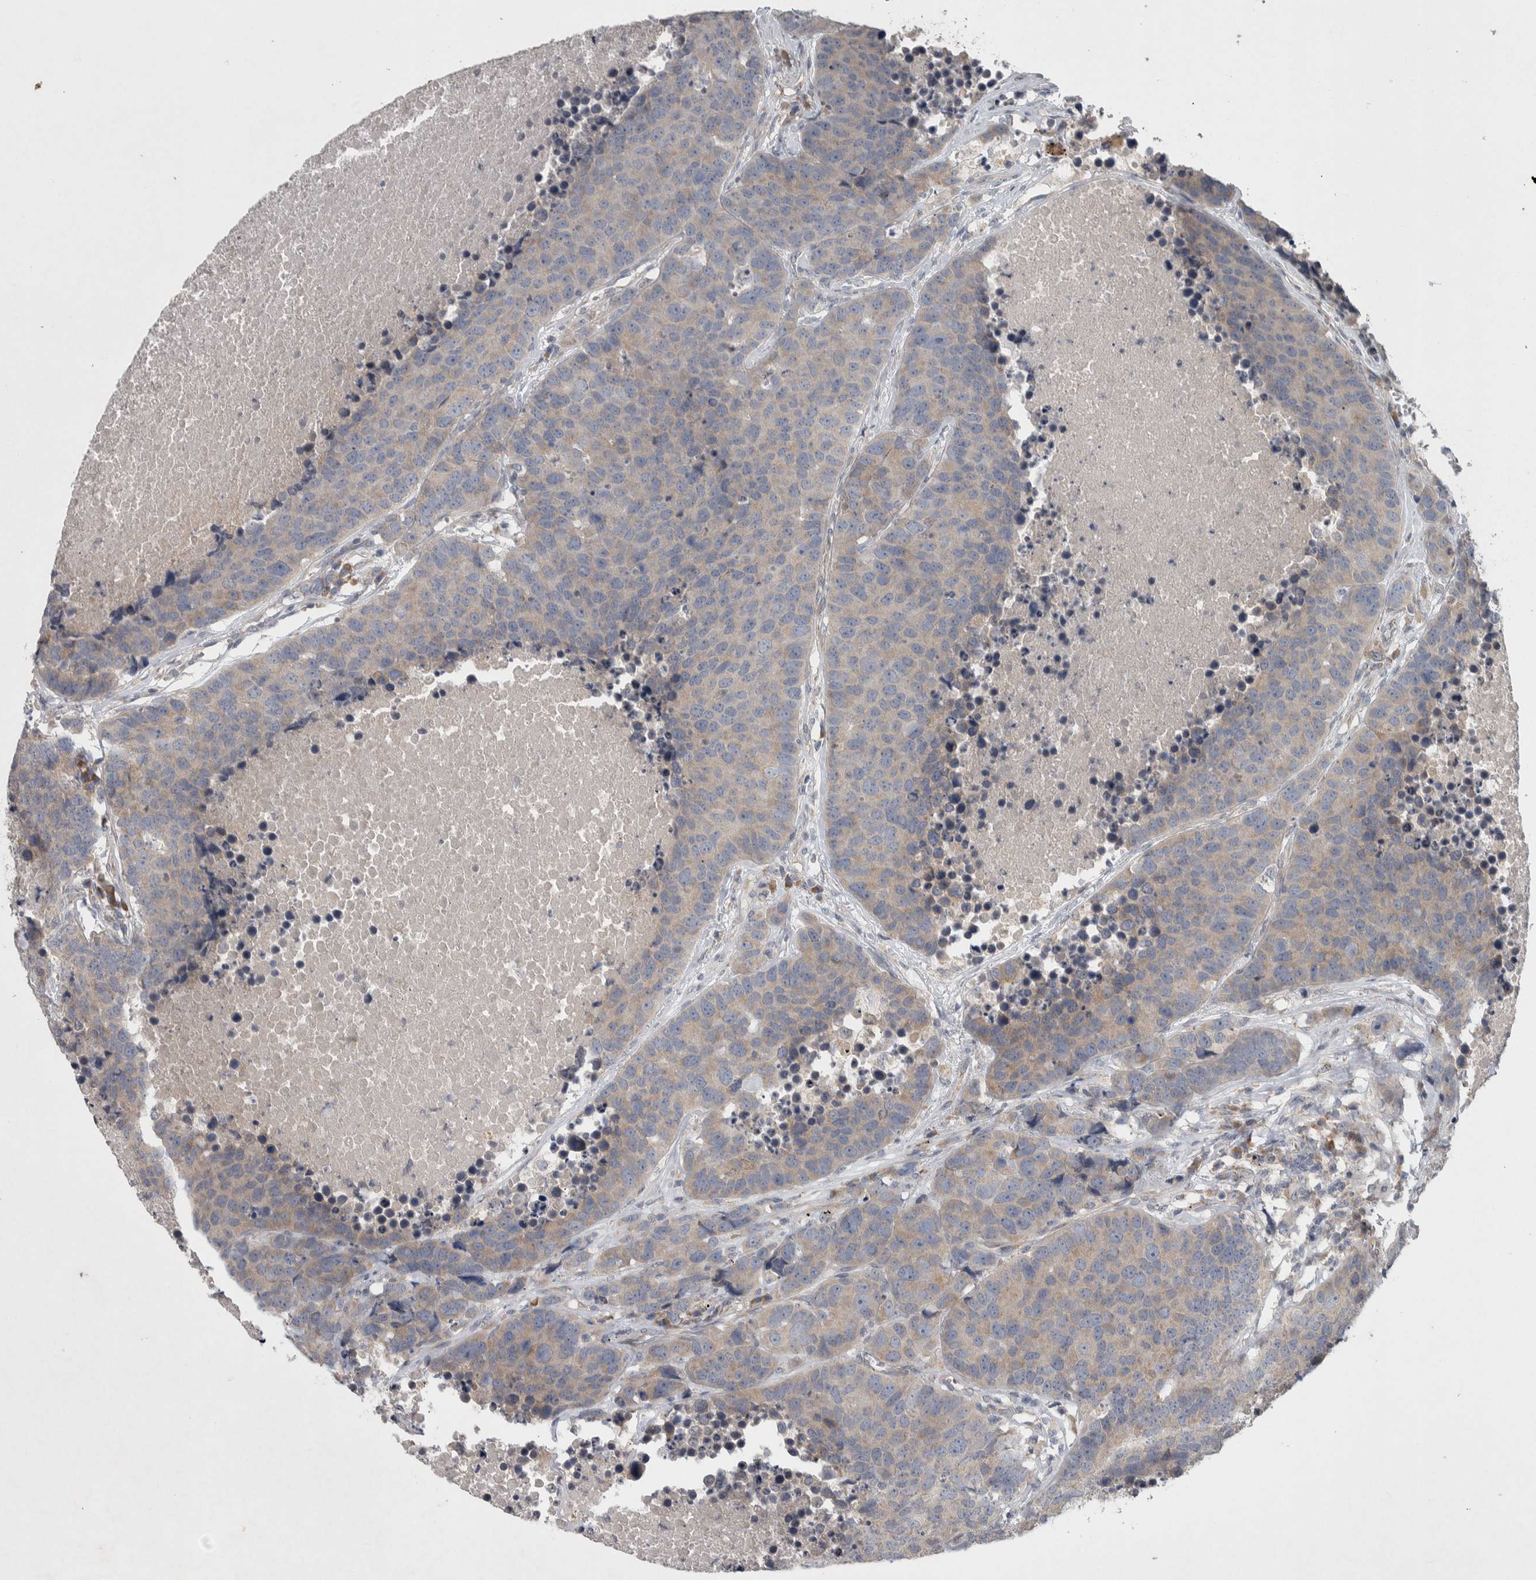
{"staining": {"intensity": "weak", "quantity": "<25%", "location": "cytoplasmic/membranous"}, "tissue": "carcinoid", "cell_type": "Tumor cells", "image_type": "cancer", "snomed": [{"axis": "morphology", "description": "Carcinoid, malignant, NOS"}, {"axis": "topography", "description": "Lung"}], "caption": "Immunohistochemical staining of human carcinoid displays no significant expression in tumor cells.", "gene": "SRP68", "patient": {"sex": "male", "age": 60}}